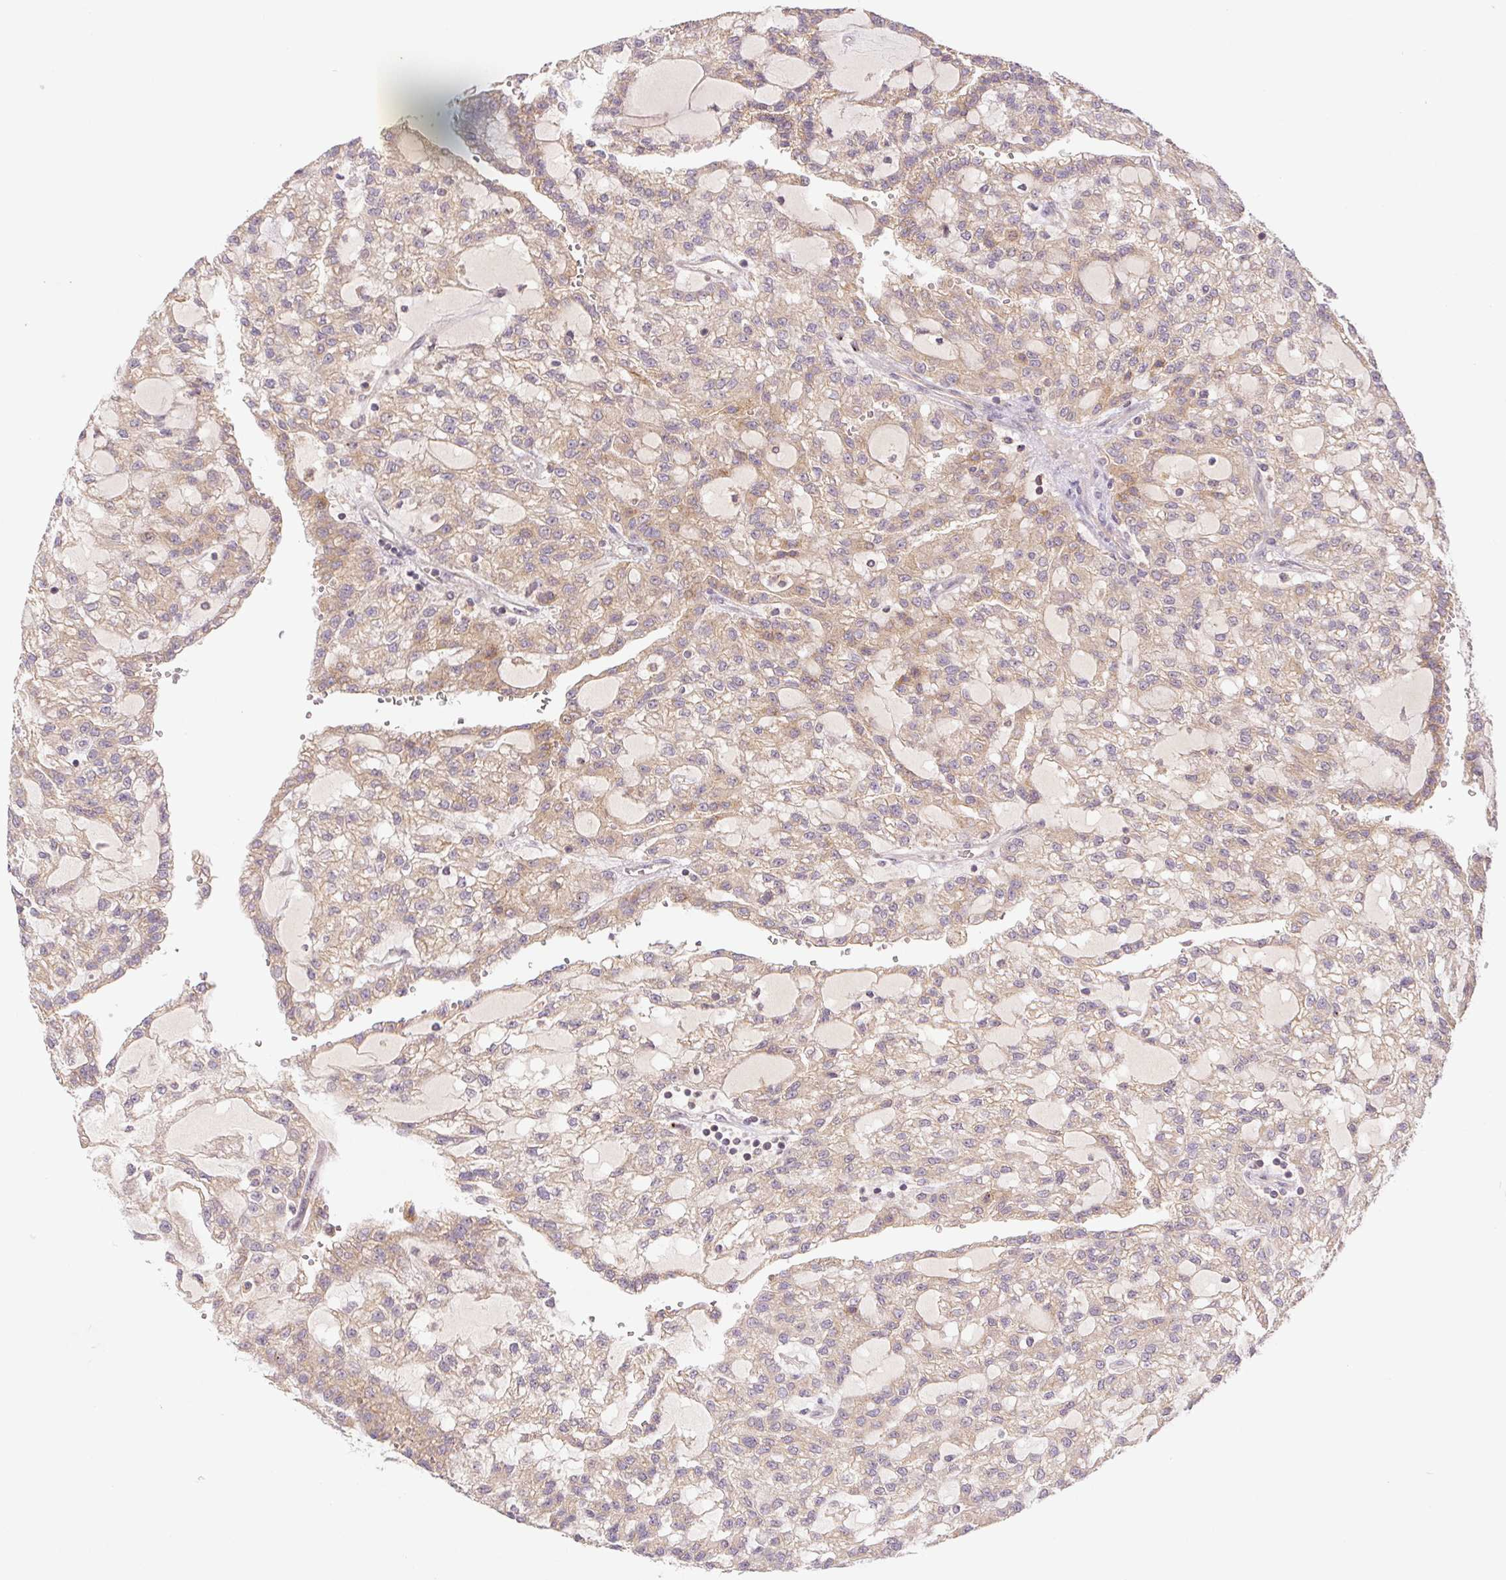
{"staining": {"intensity": "weak", "quantity": ">75%", "location": "cytoplasmic/membranous"}, "tissue": "renal cancer", "cell_type": "Tumor cells", "image_type": "cancer", "snomed": [{"axis": "morphology", "description": "Adenocarcinoma, NOS"}, {"axis": "topography", "description": "Kidney"}], "caption": "The micrograph displays a brown stain indicating the presence of a protein in the cytoplasmic/membranous of tumor cells in renal adenocarcinoma.", "gene": "MTHFD1", "patient": {"sex": "male", "age": 63}}